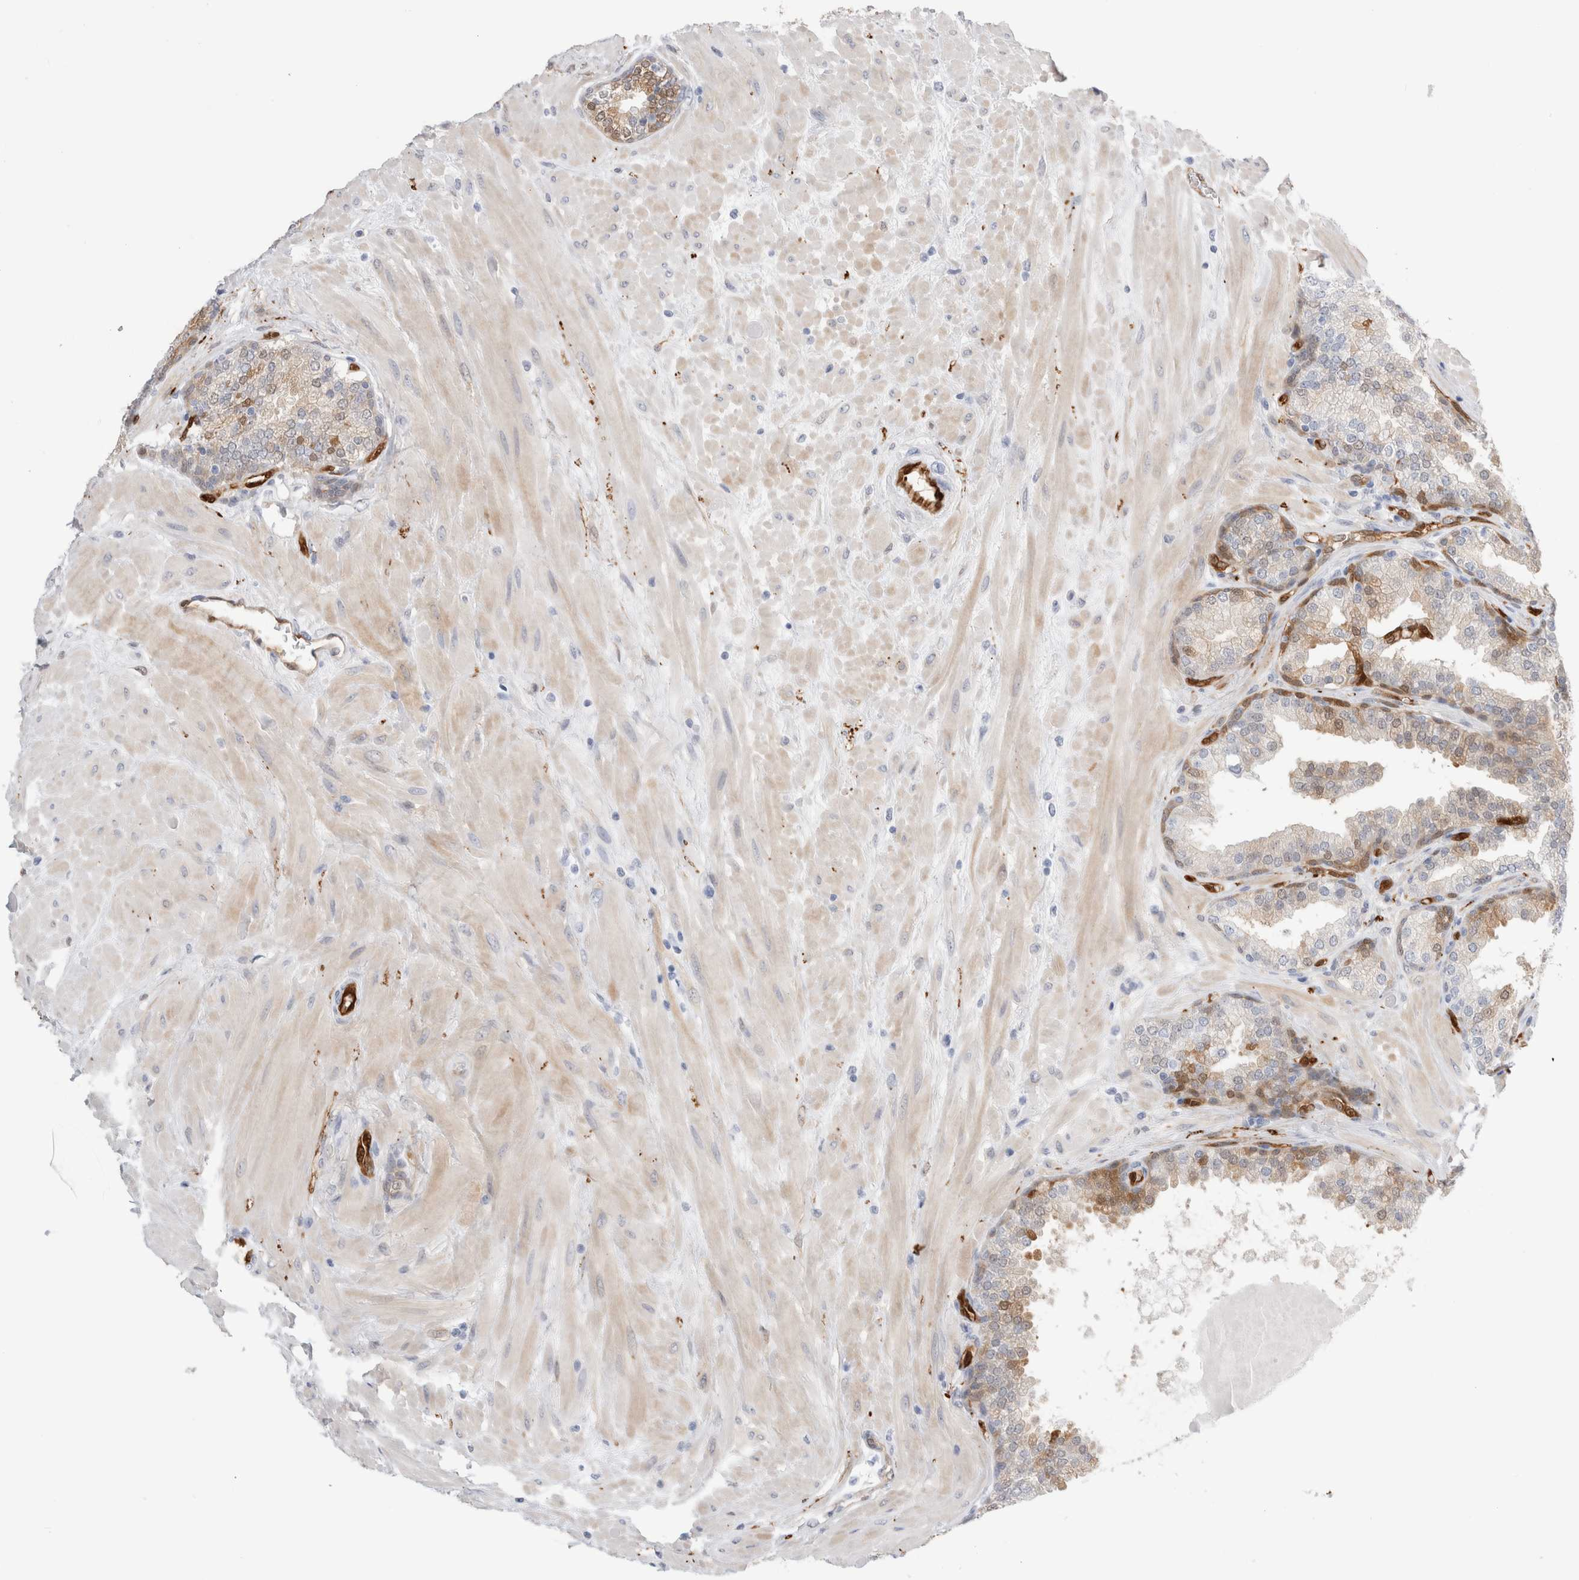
{"staining": {"intensity": "moderate", "quantity": "<25%", "location": "cytoplasmic/membranous,nuclear"}, "tissue": "prostate", "cell_type": "Glandular cells", "image_type": "normal", "snomed": [{"axis": "morphology", "description": "Normal tissue, NOS"}, {"axis": "topography", "description": "Prostate"}], "caption": "Moderate cytoplasmic/membranous,nuclear expression for a protein is present in about <25% of glandular cells of normal prostate using IHC.", "gene": "NAPEPLD", "patient": {"sex": "male", "age": 51}}